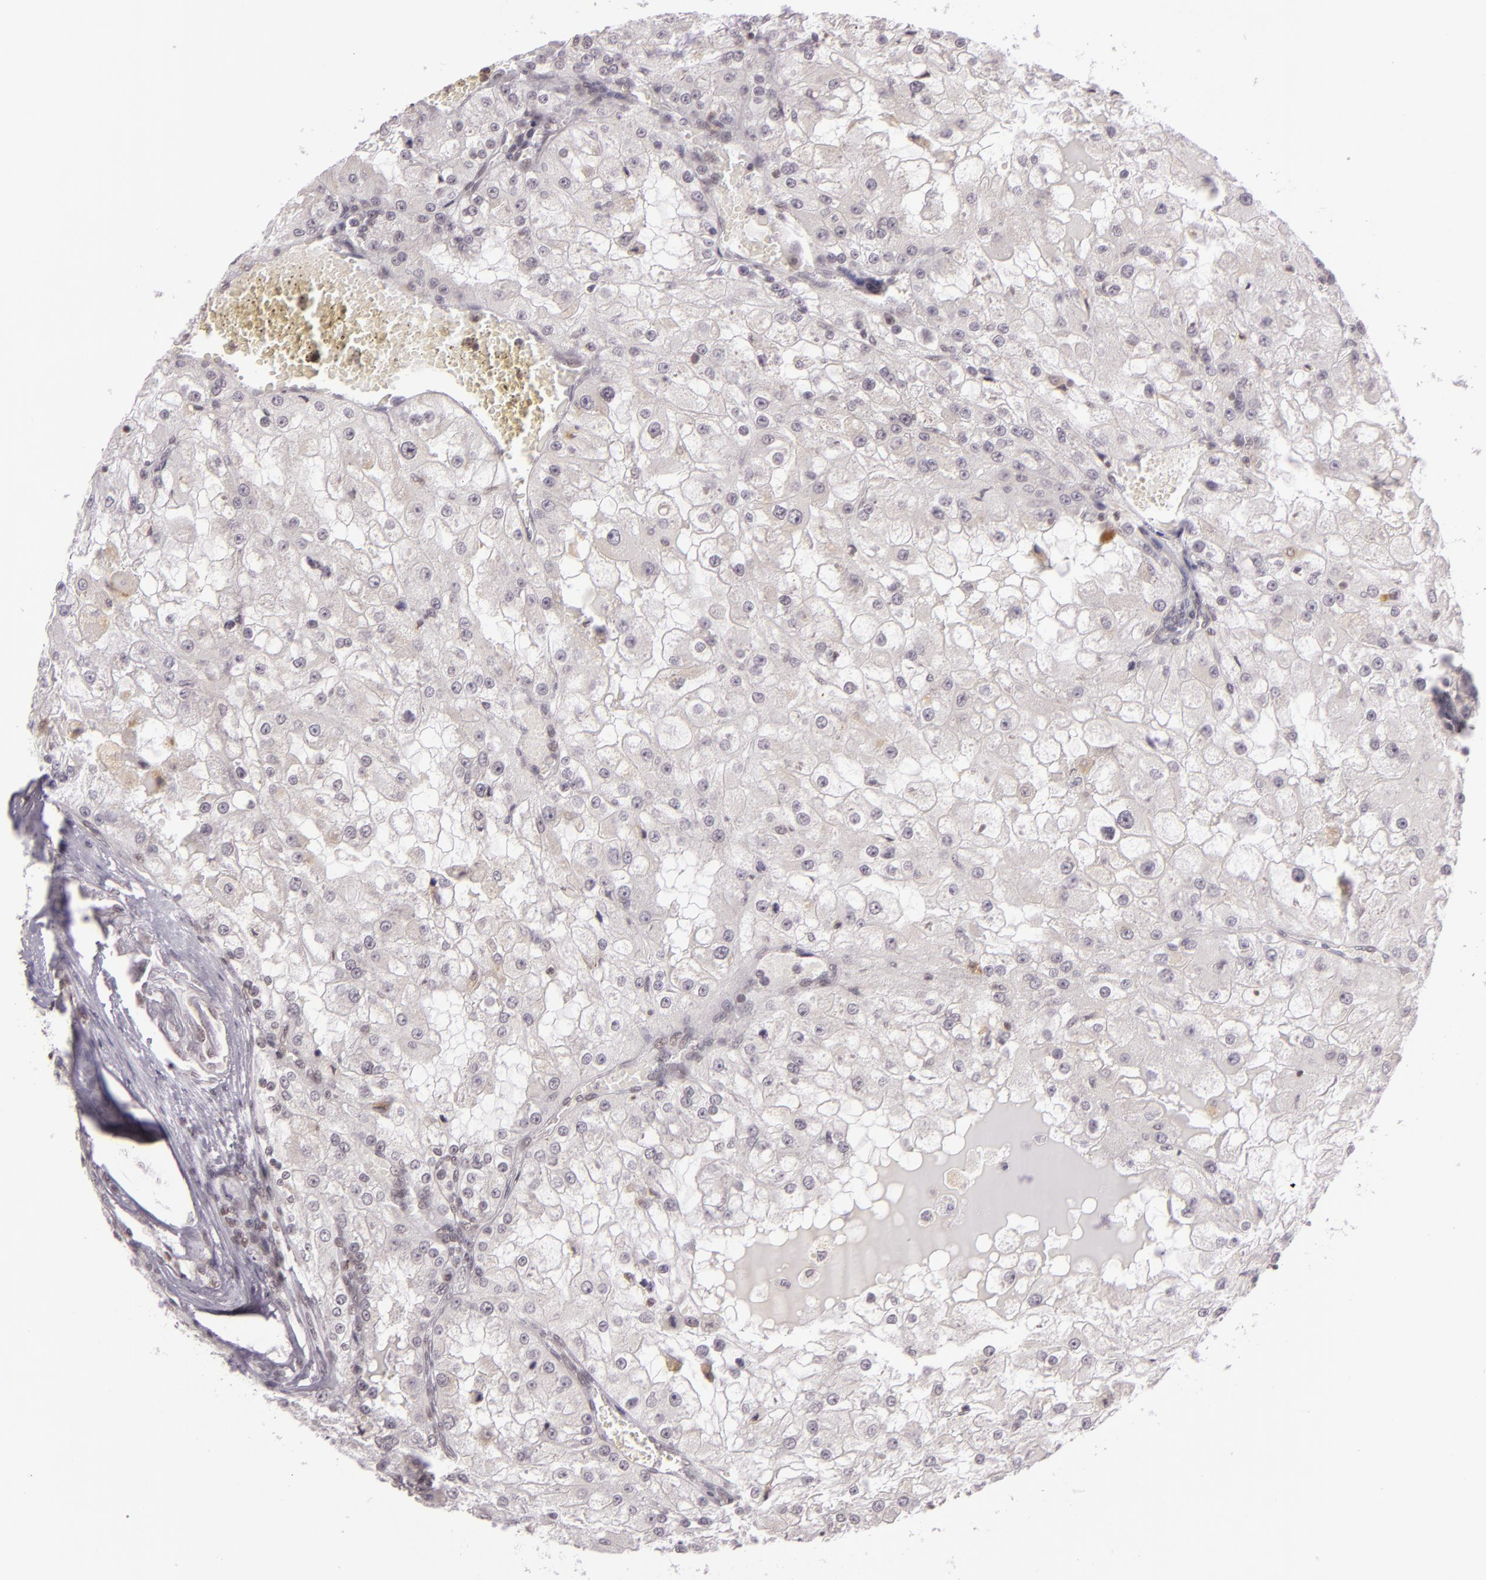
{"staining": {"intensity": "weak", "quantity": "<25%", "location": "cytoplasmic/membranous"}, "tissue": "renal cancer", "cell_type": "Tumor cells", "image_type": "cancer", "snomed": [{"axis": "morphology", "description": "Adenocarcinoma, NOS"}, {"axis": "topography", "description": "Kidney"}], "caption": "Renal cancer (adenocarcinoma) was stained to show a protein in brown. There is no significant staining in tumor cells.", "gene": "ZFX", "patient": {"sex": "female", "age": 74}}